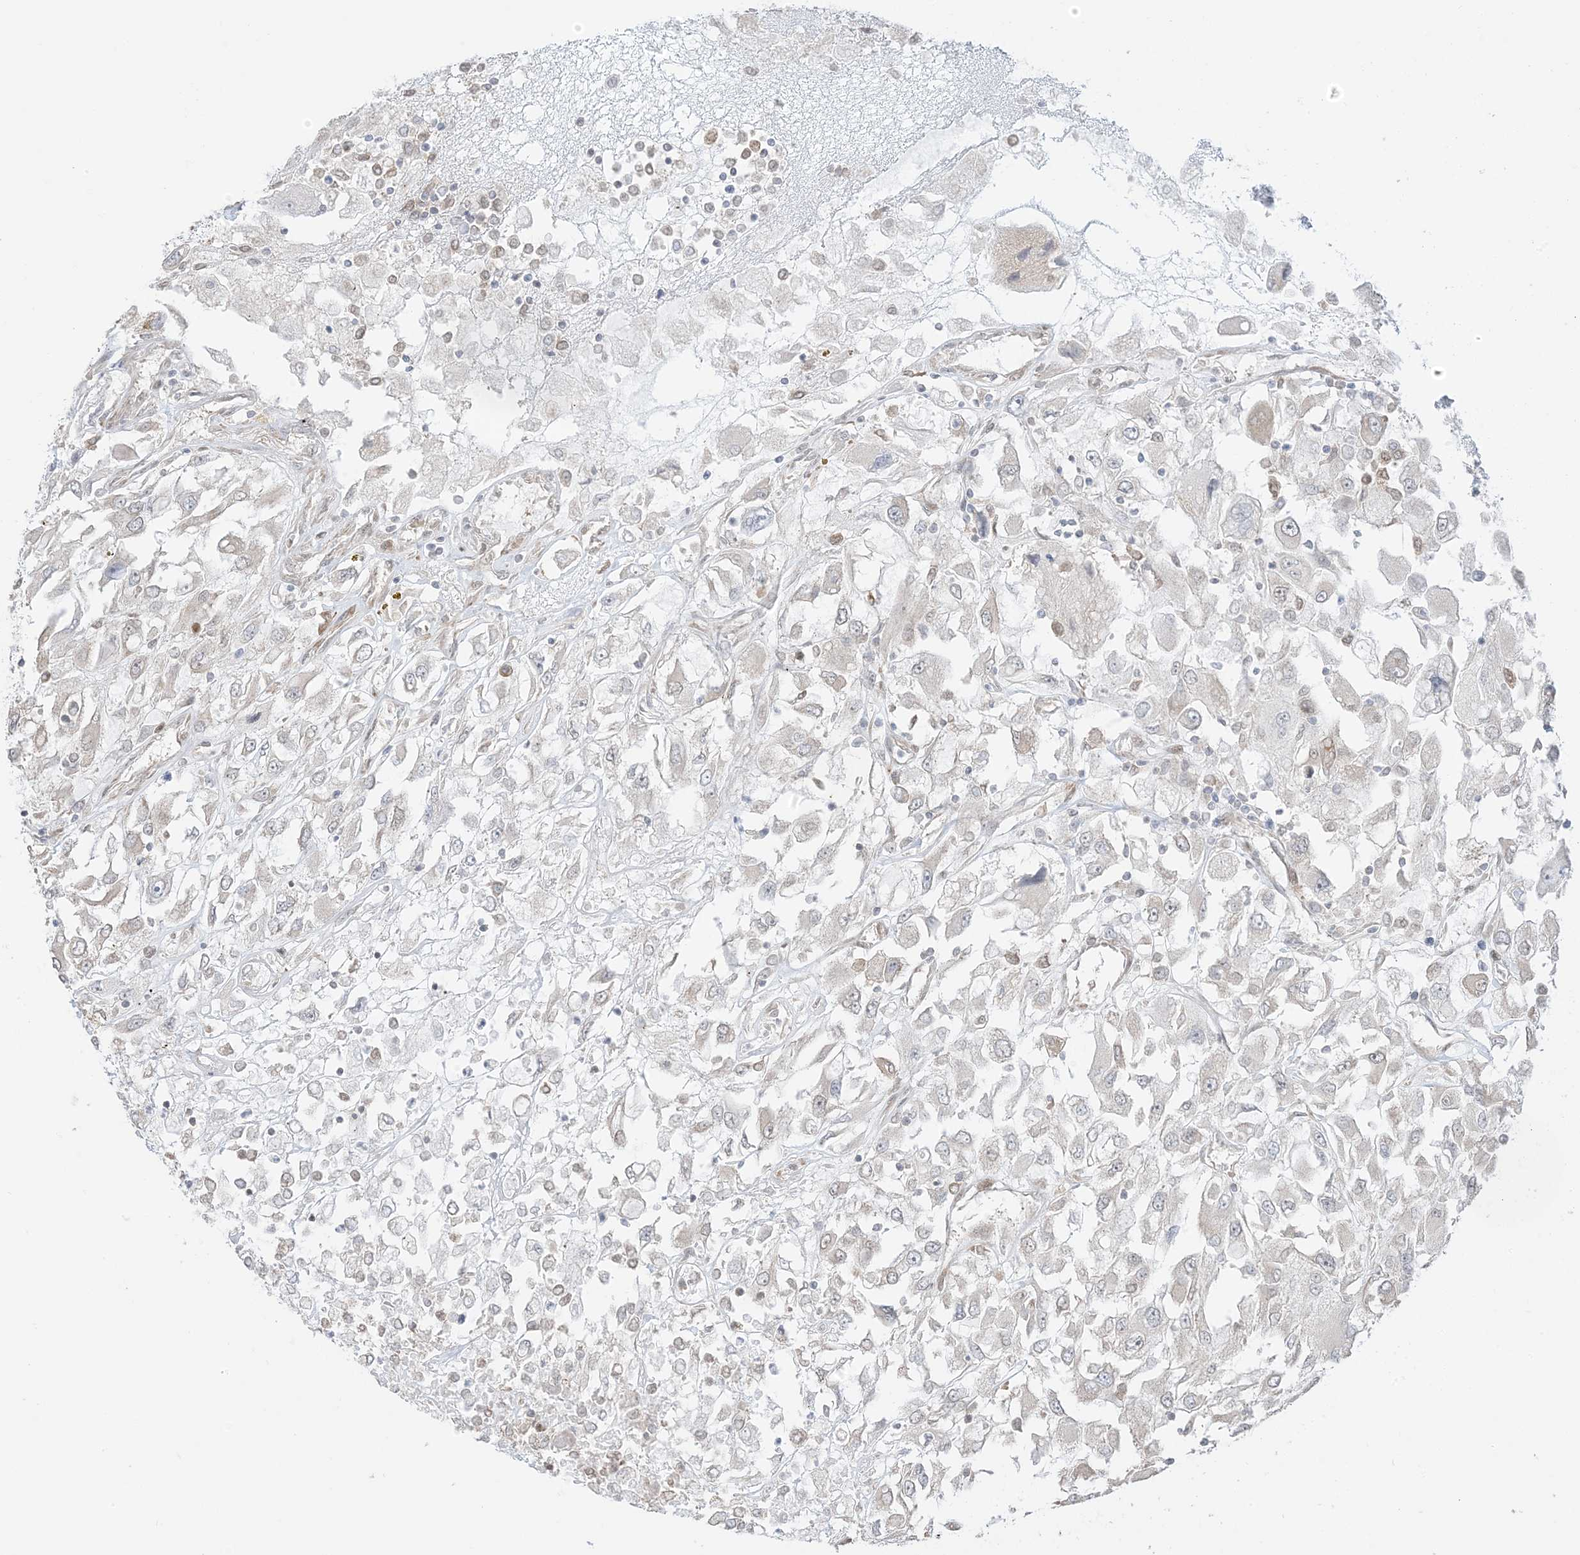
{"staining": {"intensity": "negative", "quantity": "none", "location": "none"}, "tissue": "renal cancer", "cell_type": "Tumor cells", "image_type": "cancer", "snomed": [{"axis": "morphology", "description": "Adenocarcinoma, NOS"}, {"axis": "topography", "description": "Kidney"}], "caption": "Image shows no protein positivity in tumor cells of adenocarcinoma (renal) tissue.", "gene": "UBE2E2", "patient": {"sex": "female", "age": 52}}